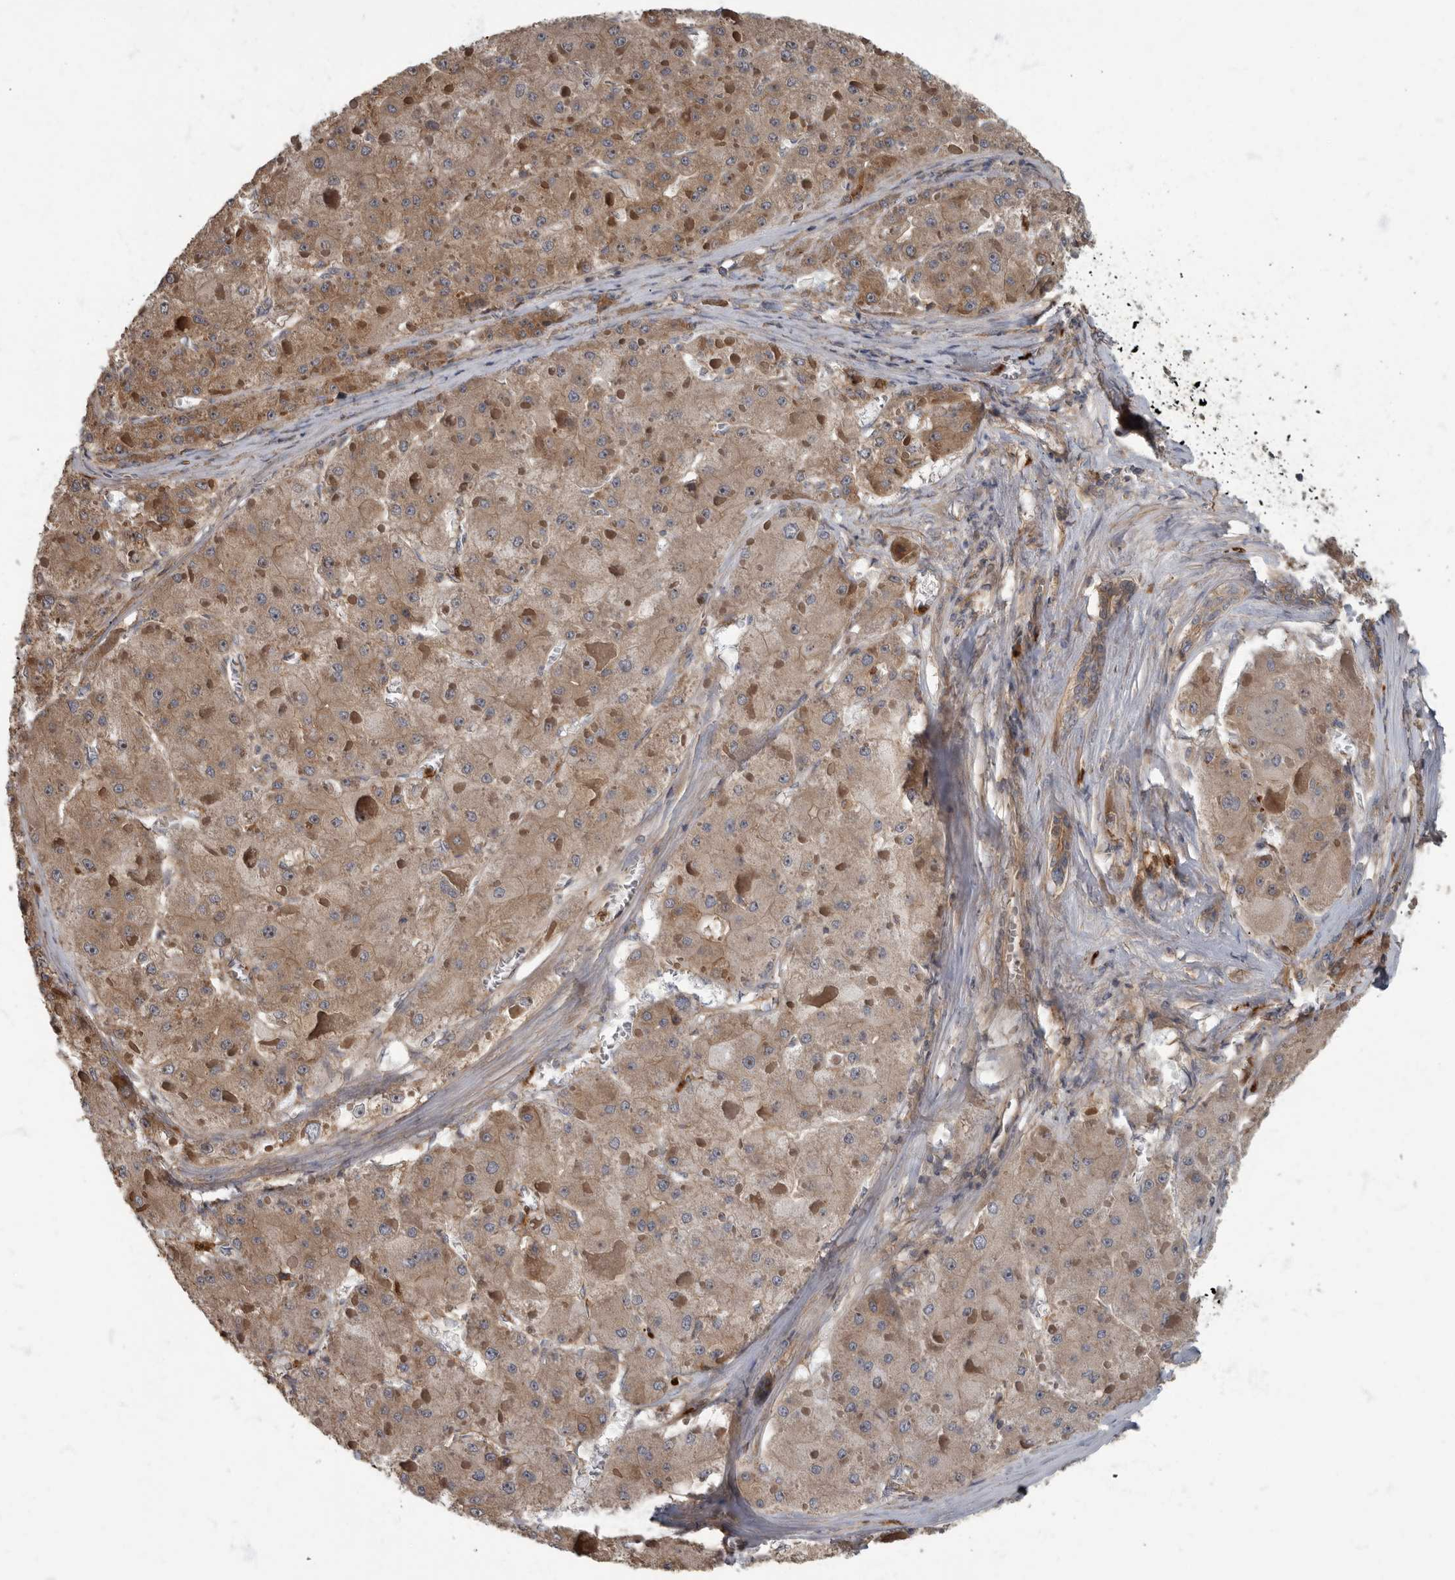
{"staining": {"intensity": "moderate", "quantity": ">75%", "location": "cytoplasmic/membranous"}, "tissue": "liver cancer", "cell_type": "Tumor cells", "image_type": "cancer", "snomed": [{"axis": "morphology", "description": "Carcinoma, Hepatocellular, NOS"}, {"axis": "topography", "description": "Liver"}], "caption": "This is an image of immunohistochemistry staining of liver hepatocellular carcinoma, which shows moderate positivity in the cytoplasmic/membranous of tumor cells.", "gene": "DAAM1", "patient": {"sex": "female", "age": 73}}